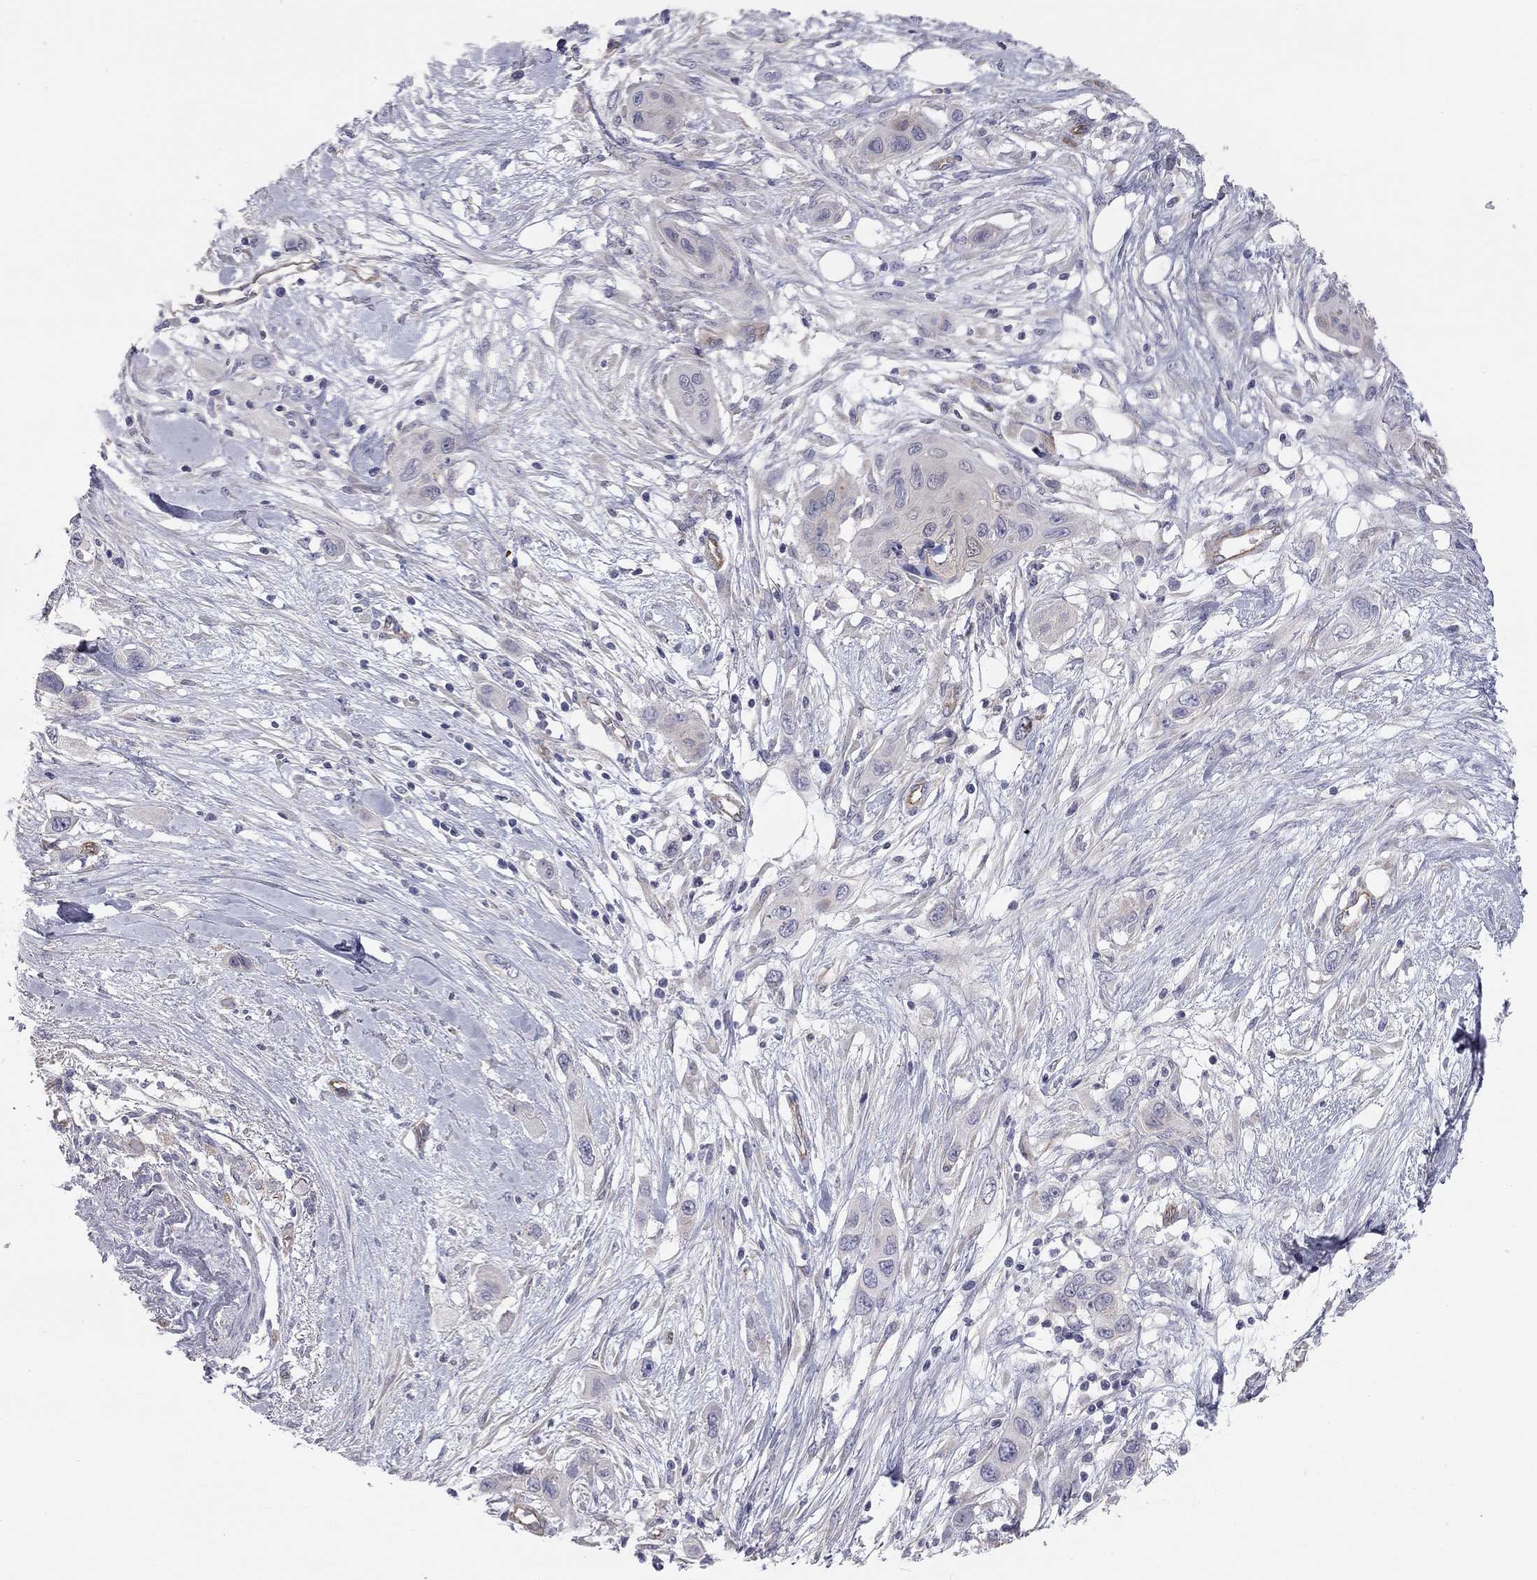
{"staining": {"intensity": "negative", "quantity": "none", "location": "none"}, "tissue": "skin cancer", "cell_type": "Tumor cells", "image_type": "cancer", "snomed": [{"axis": "morphology", "description": "Squamous cell carcinoma, NOS"}, {"axis": "topography", "description": "Skin"}], "caption": "Skin cancer stained for a protein using IHC exhibits no staining tumor cells.", "gene": "GPRC5B", "patient": {"sex": "male", "age": 79}}